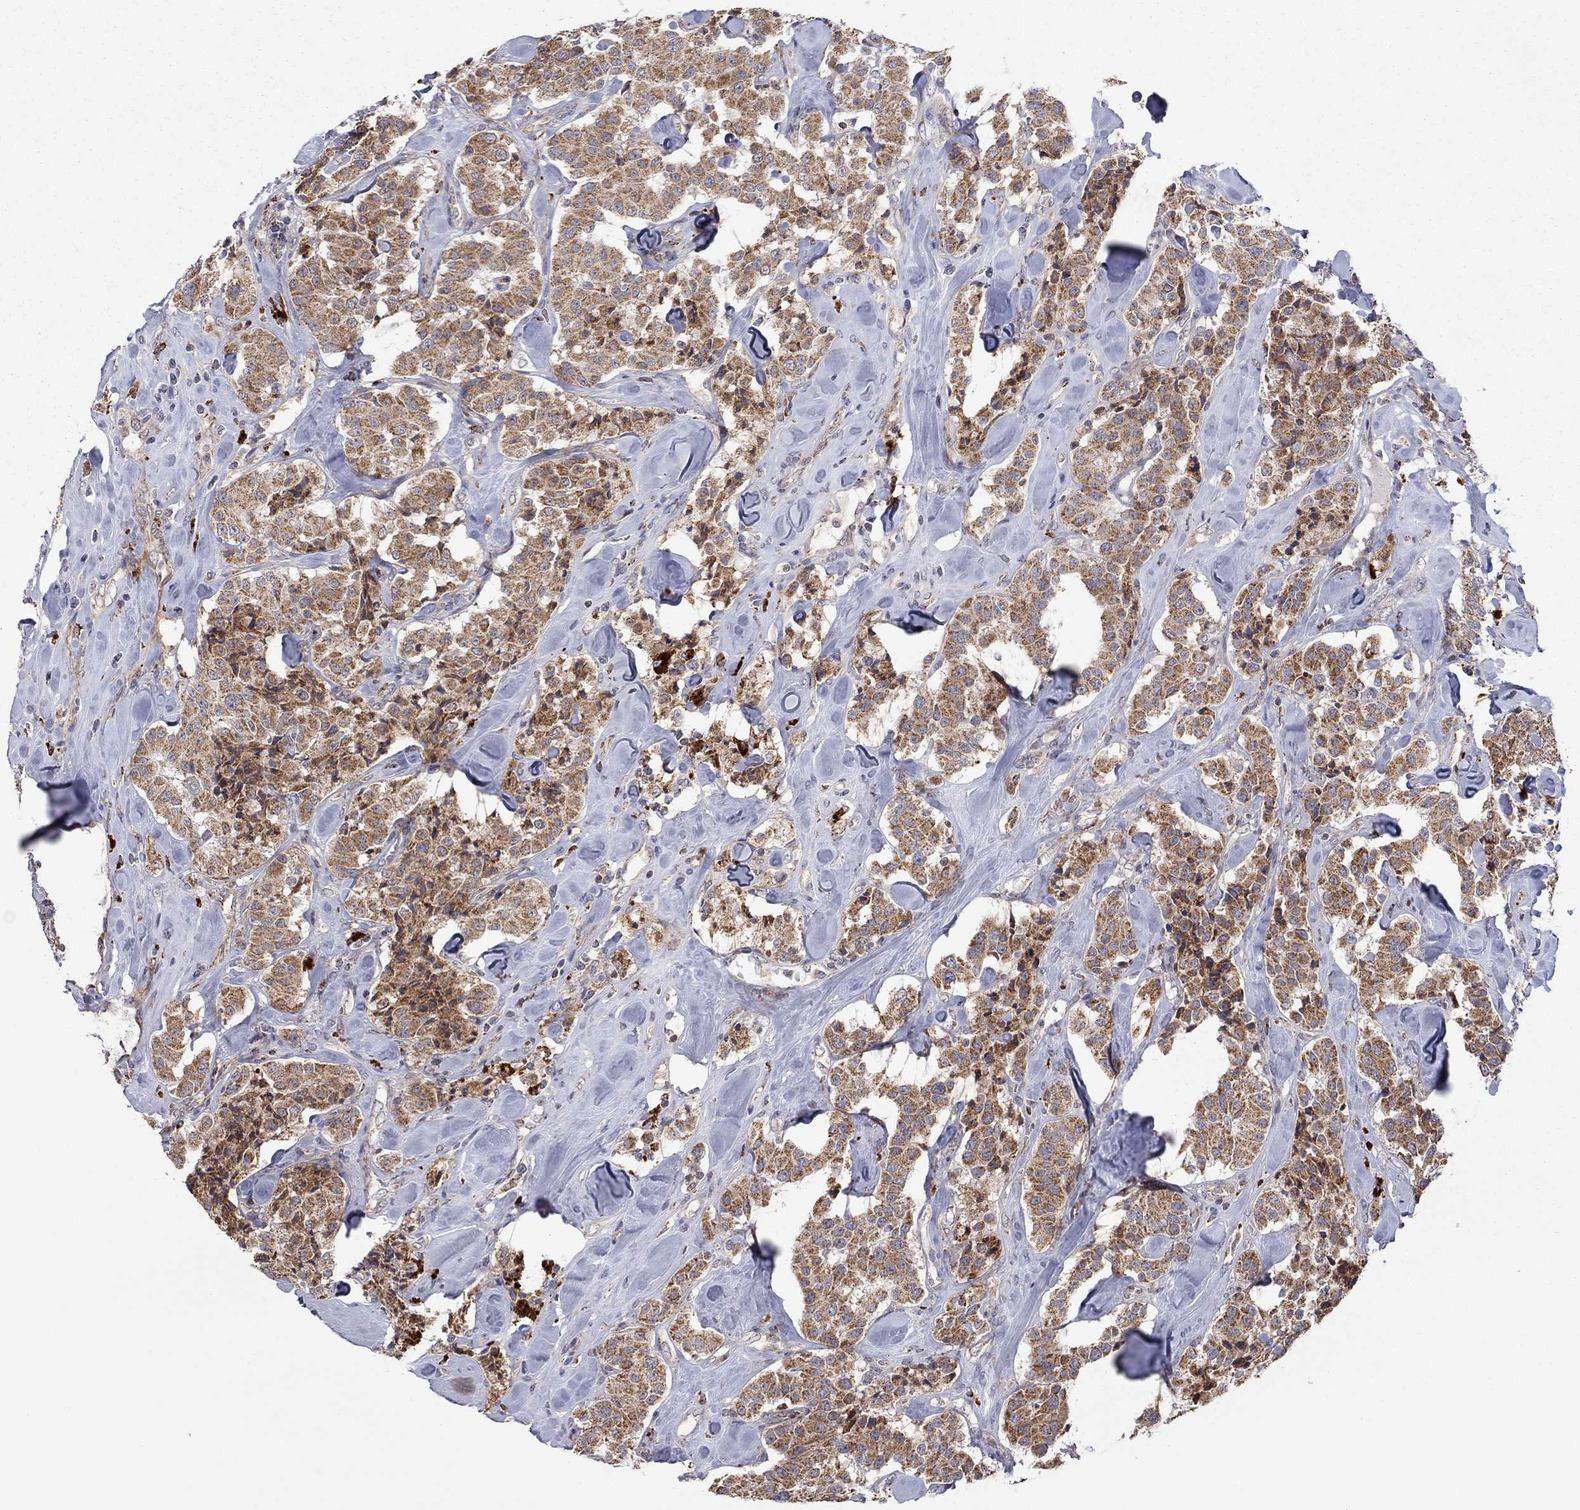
{"staining": {"intensity": "moderate", "quantity": ">75%", "location": "cytoplasmic/membranous"}, "tissue": "carcinoid", "cell_type": "Tumor cells", "image_type": "cancer", "snomed": [{"axis": "morphology", "description": "Carcinoid, malignant, NOS"}, {"axis": "topography", "description": "Pancreas"}], "caption": "High-magnification brightfield microscopy of carcinoid (malignant) stained with DAB (brown) and counterstained with hematoxylin (blue). tumor cells exhibit moderate cytoplasmic/membranous staining is seen in approximately>75% of cells.", "gene": "IDS", "patient": {"sex": "male", "age": 41}}